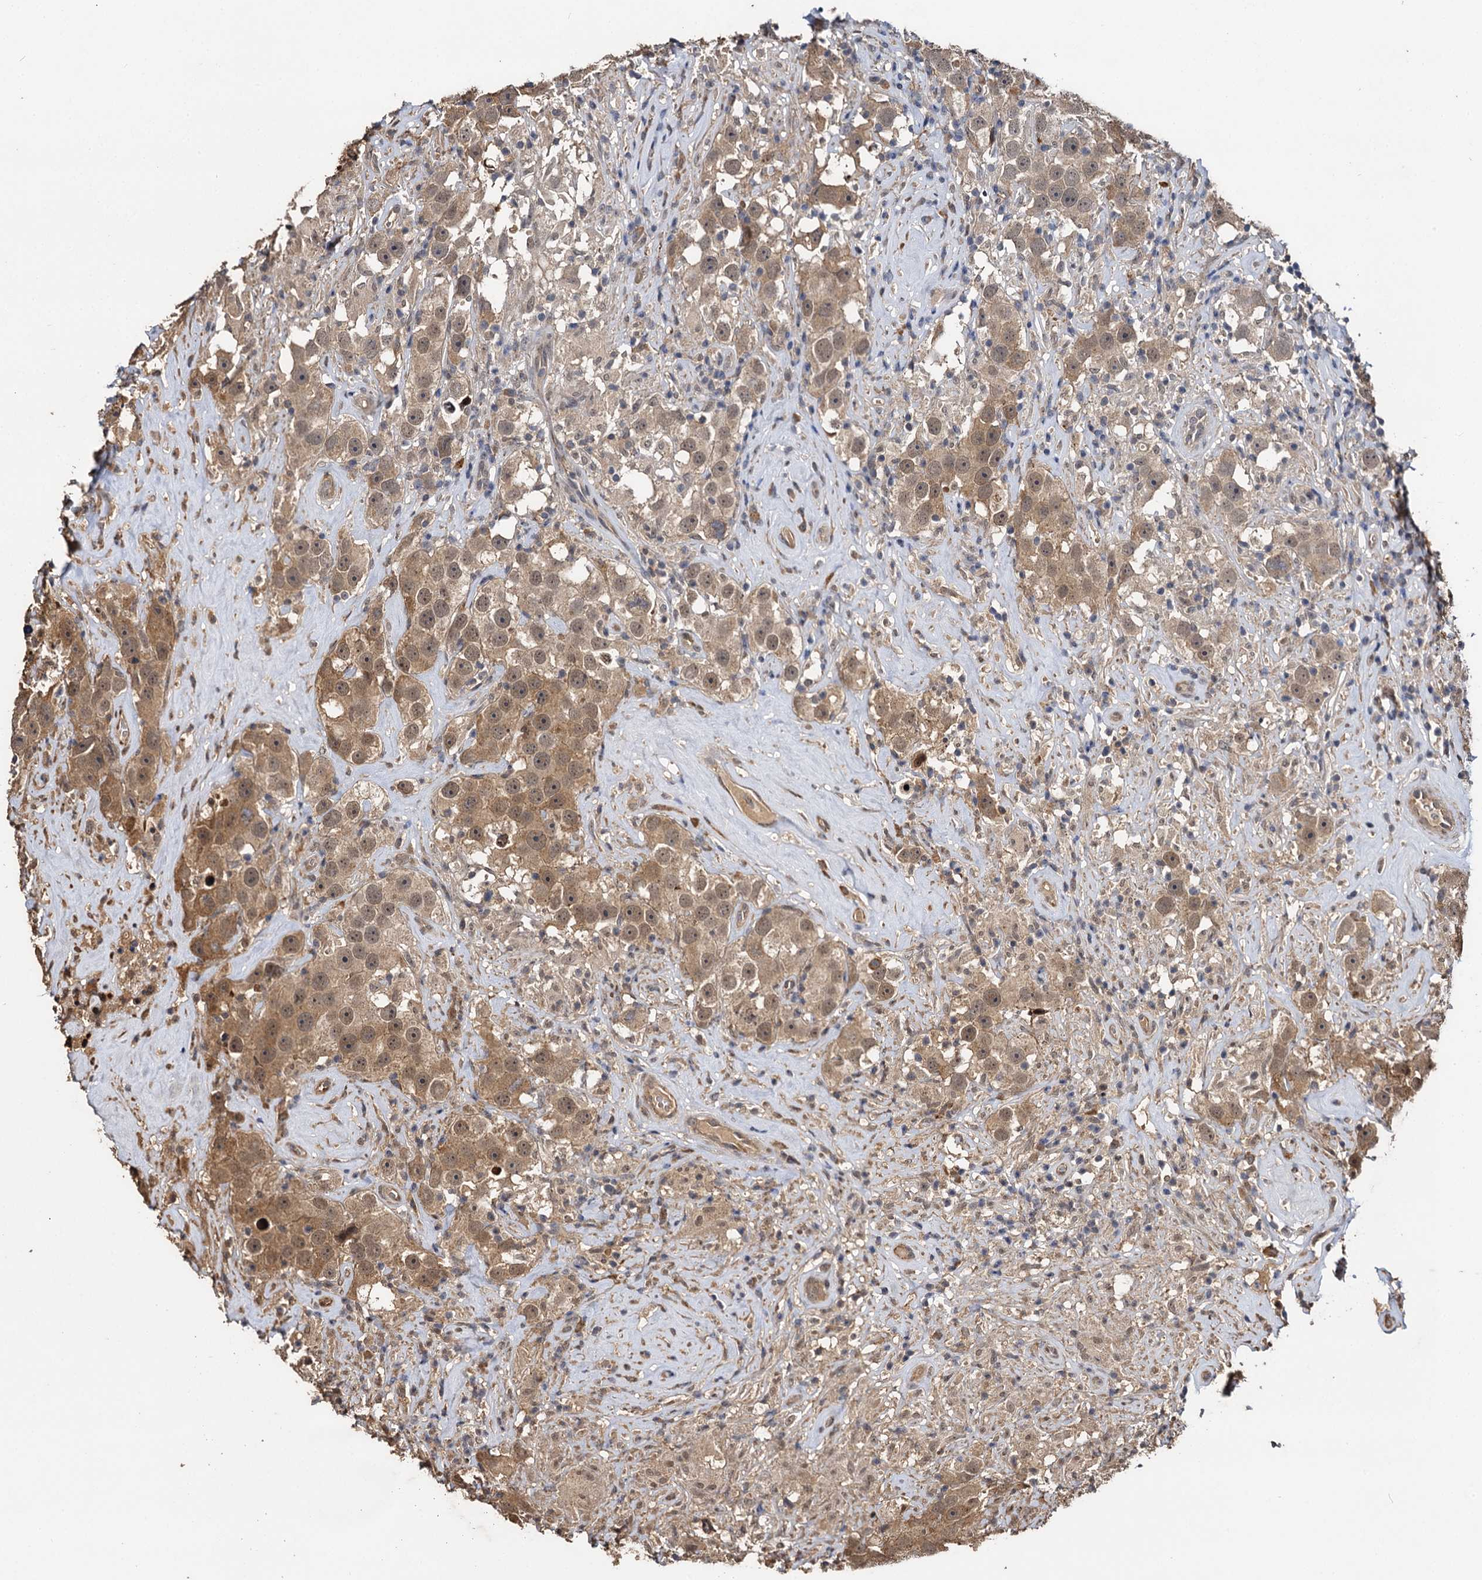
{"staining": {"intensity": "moderate", "quantity": ">75%", "location": "cytoplasmic/membranous,nuclear"}, "tissue": "testis cancer", "cell_type": "Tumor cells", "image_type": "cancer", "snomed": [{"axis": "morphology", "description": "Seminoma, NOS"}, {"axis": "topography", "description": "Testis"}], "caption": "Brown immunohistochemical staining in seminoma (testis) demonstrates moderate cytoplasmic/membranous and nuclear positivity in approximately >75% of tumor cells.", "gene": "SLC46A3", "patient": {"sex": "male", "age": 49}}